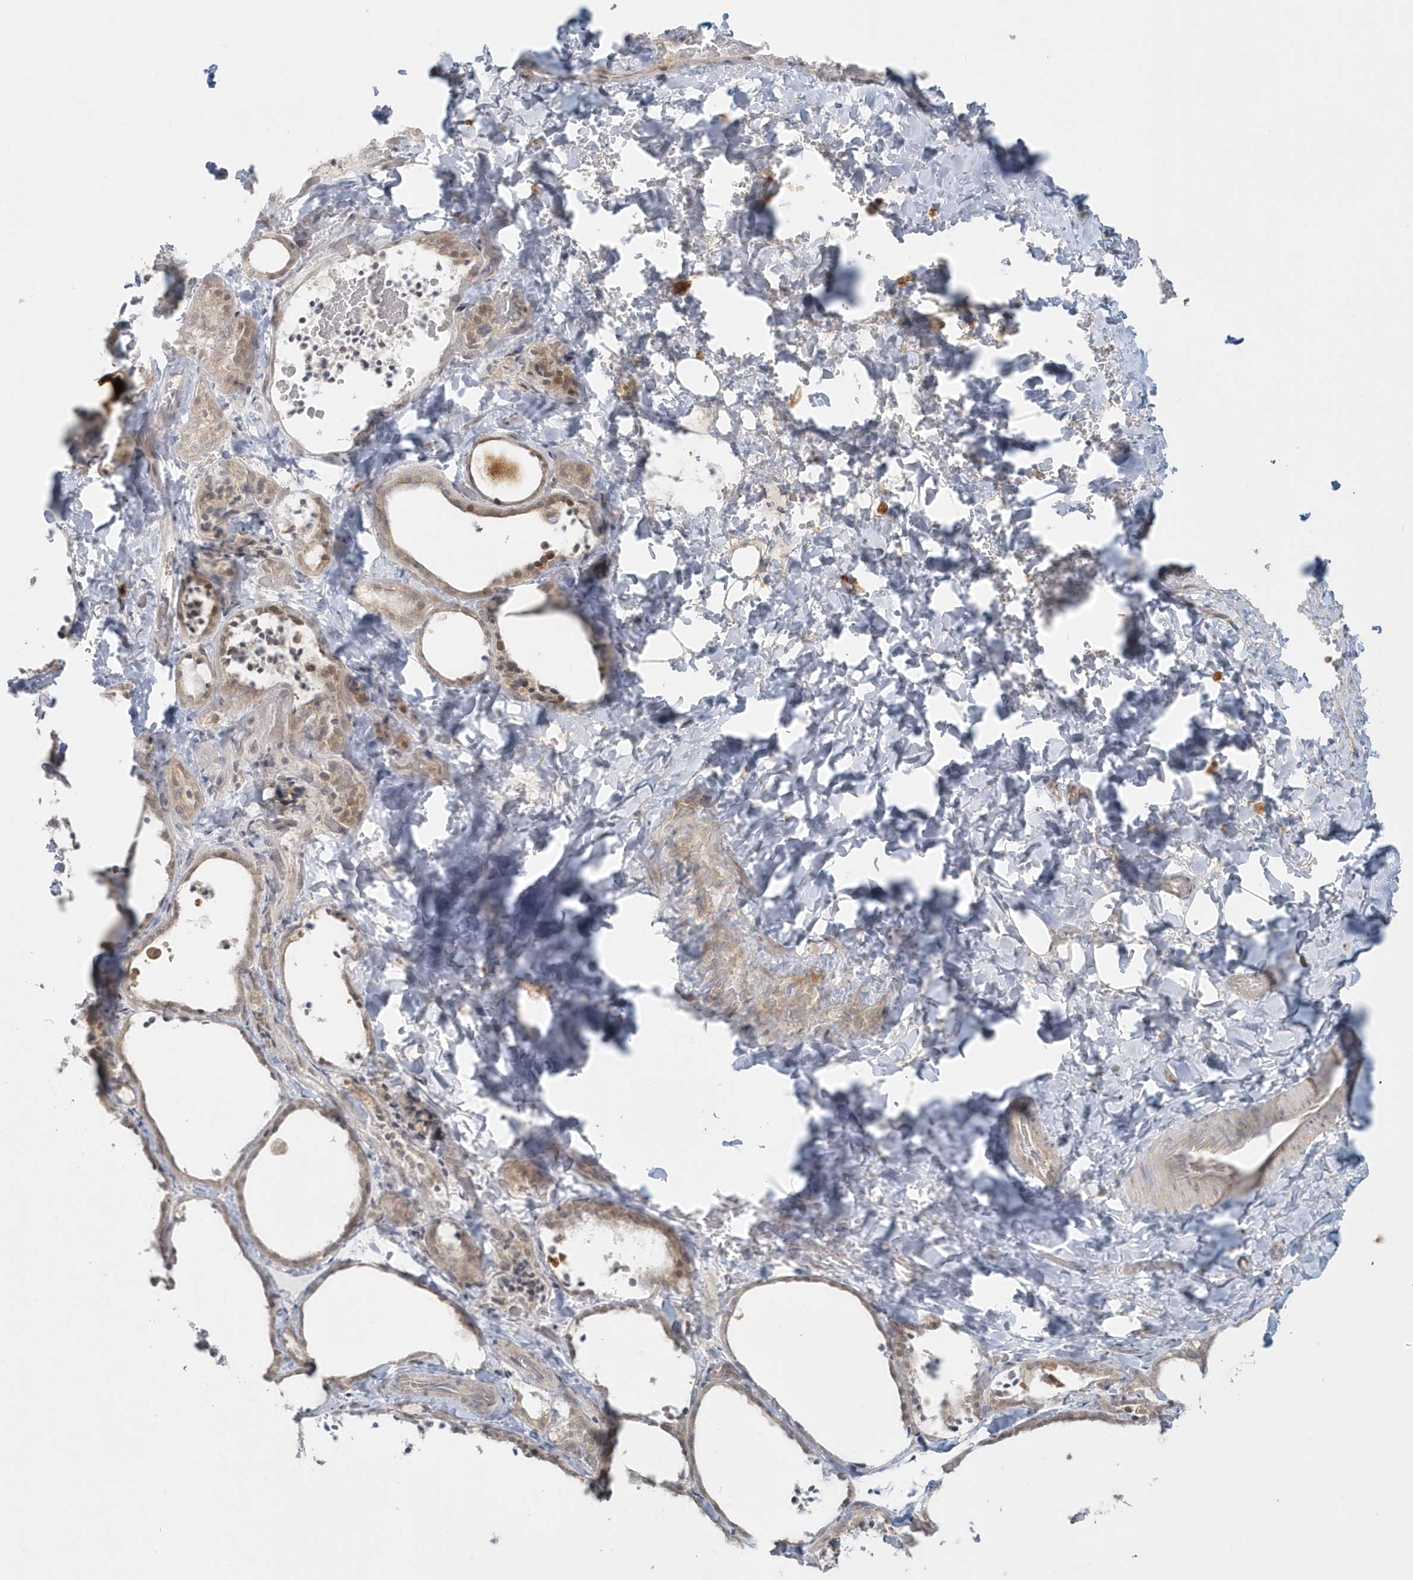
{"staining": {"intensity": "weak", "quantity": "25%-75%", "location": "cytoplasmic/membranous"}, "tissue": "thyroid gland", "cell_type": "Glandular cells", "image_type": "normal", "snomed": [{"axis": "morphology", "description": "Normal tissue, NOS"}, {"axis": "topography", "description": "Thyroid gland"}], "caption": "Immunohistochemistry photomicrograph of benign thyroid gland stained for a protein (brown), which demonstrates low levels of weak cytoplasmic/membranous staining in about 25%-75% of glandular cells.", "gene": "BLTP3A", "patient": {"sex": "female", "age": 22}}